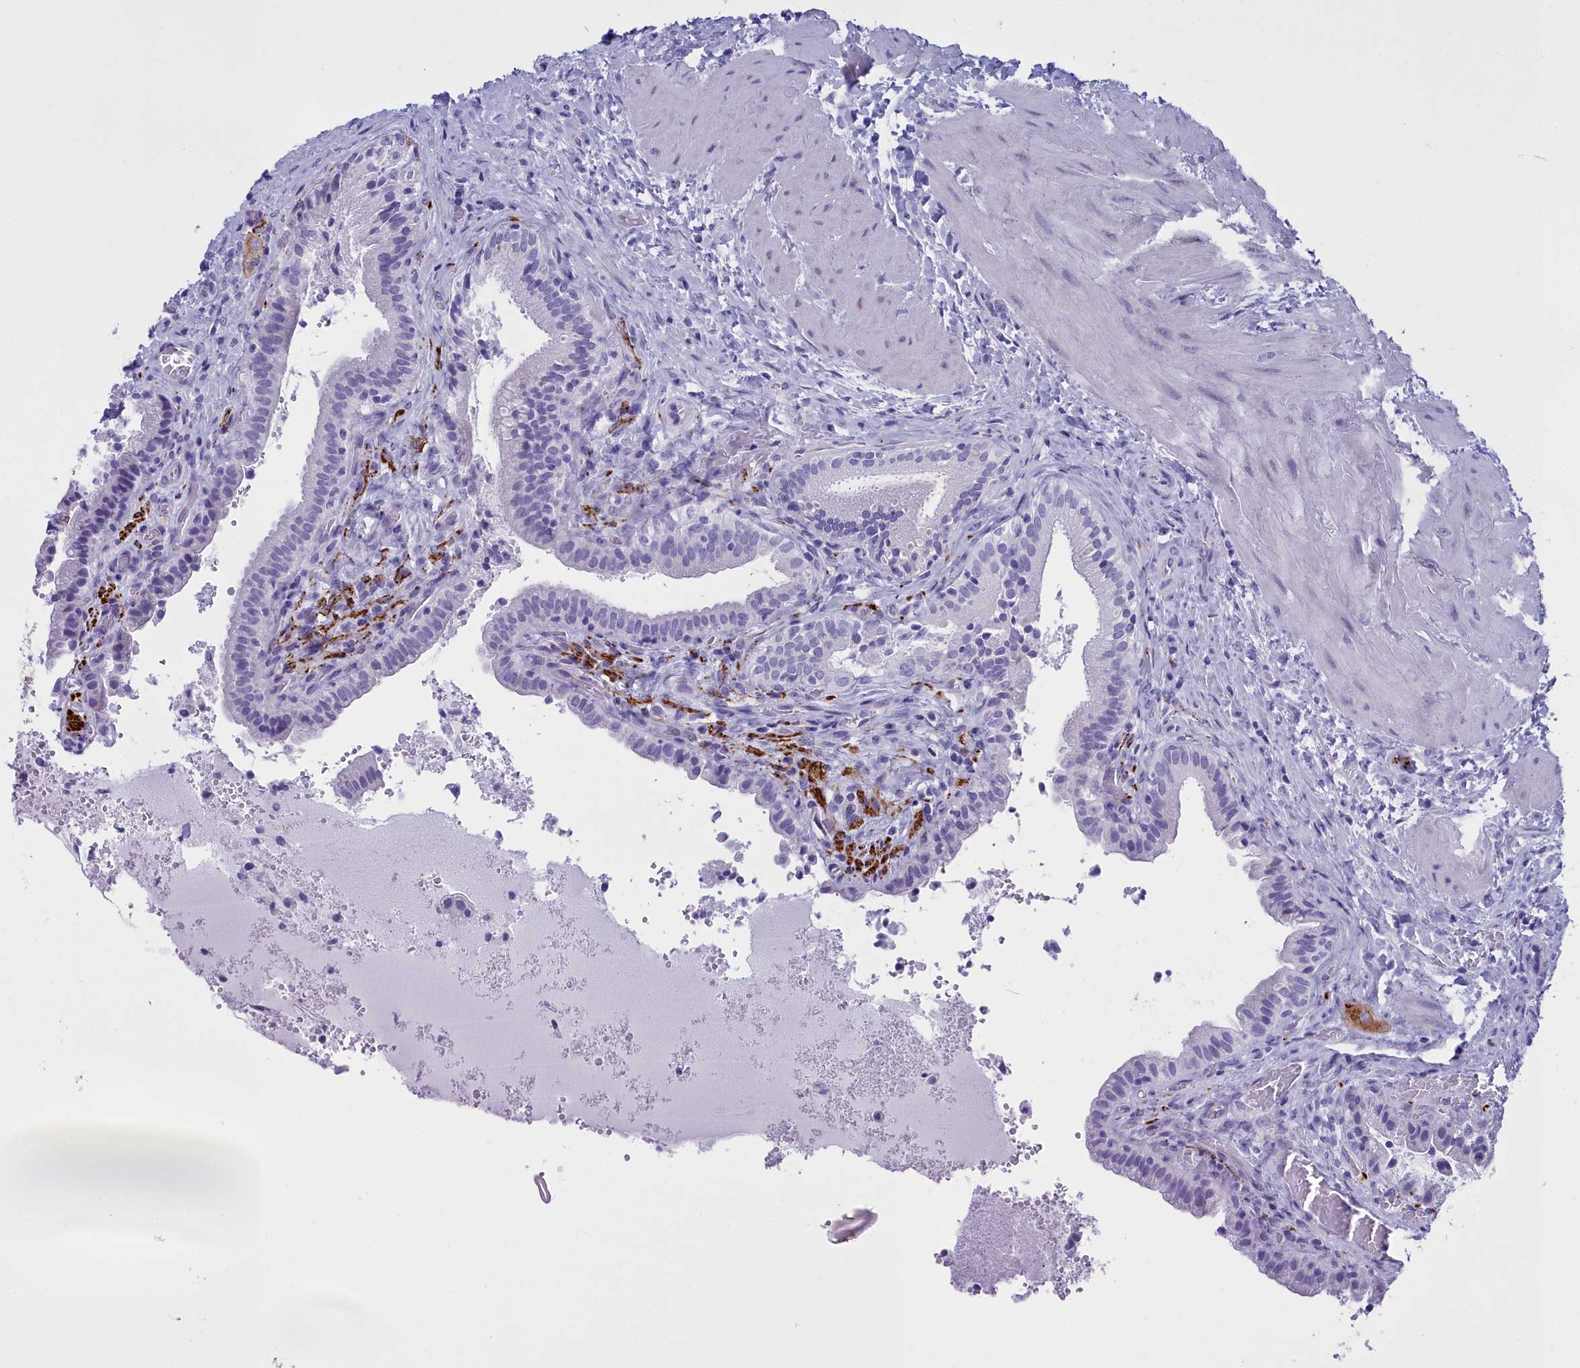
{"staining": {"intensity": "negative", "quantity": "none", "location": "none"}, "tissue": "gallbladder", "cell_type": "Glandular cells", "image_type": "normal", "snomed": [{"axis": "morphology", "description": "Normal tissue, NOS"}, {"axis": "topography", "description": "Gallbladder"}], "caption": "High power microscopy image of an immunohistochemistry (IHC) micrograph of benign gallbladder, revealing no significant staining in glandular cells. (DAB IHC with hematoxylin counter stain).", "gene": "MAP6", "patient": {"sex": "male", "age": 24}}